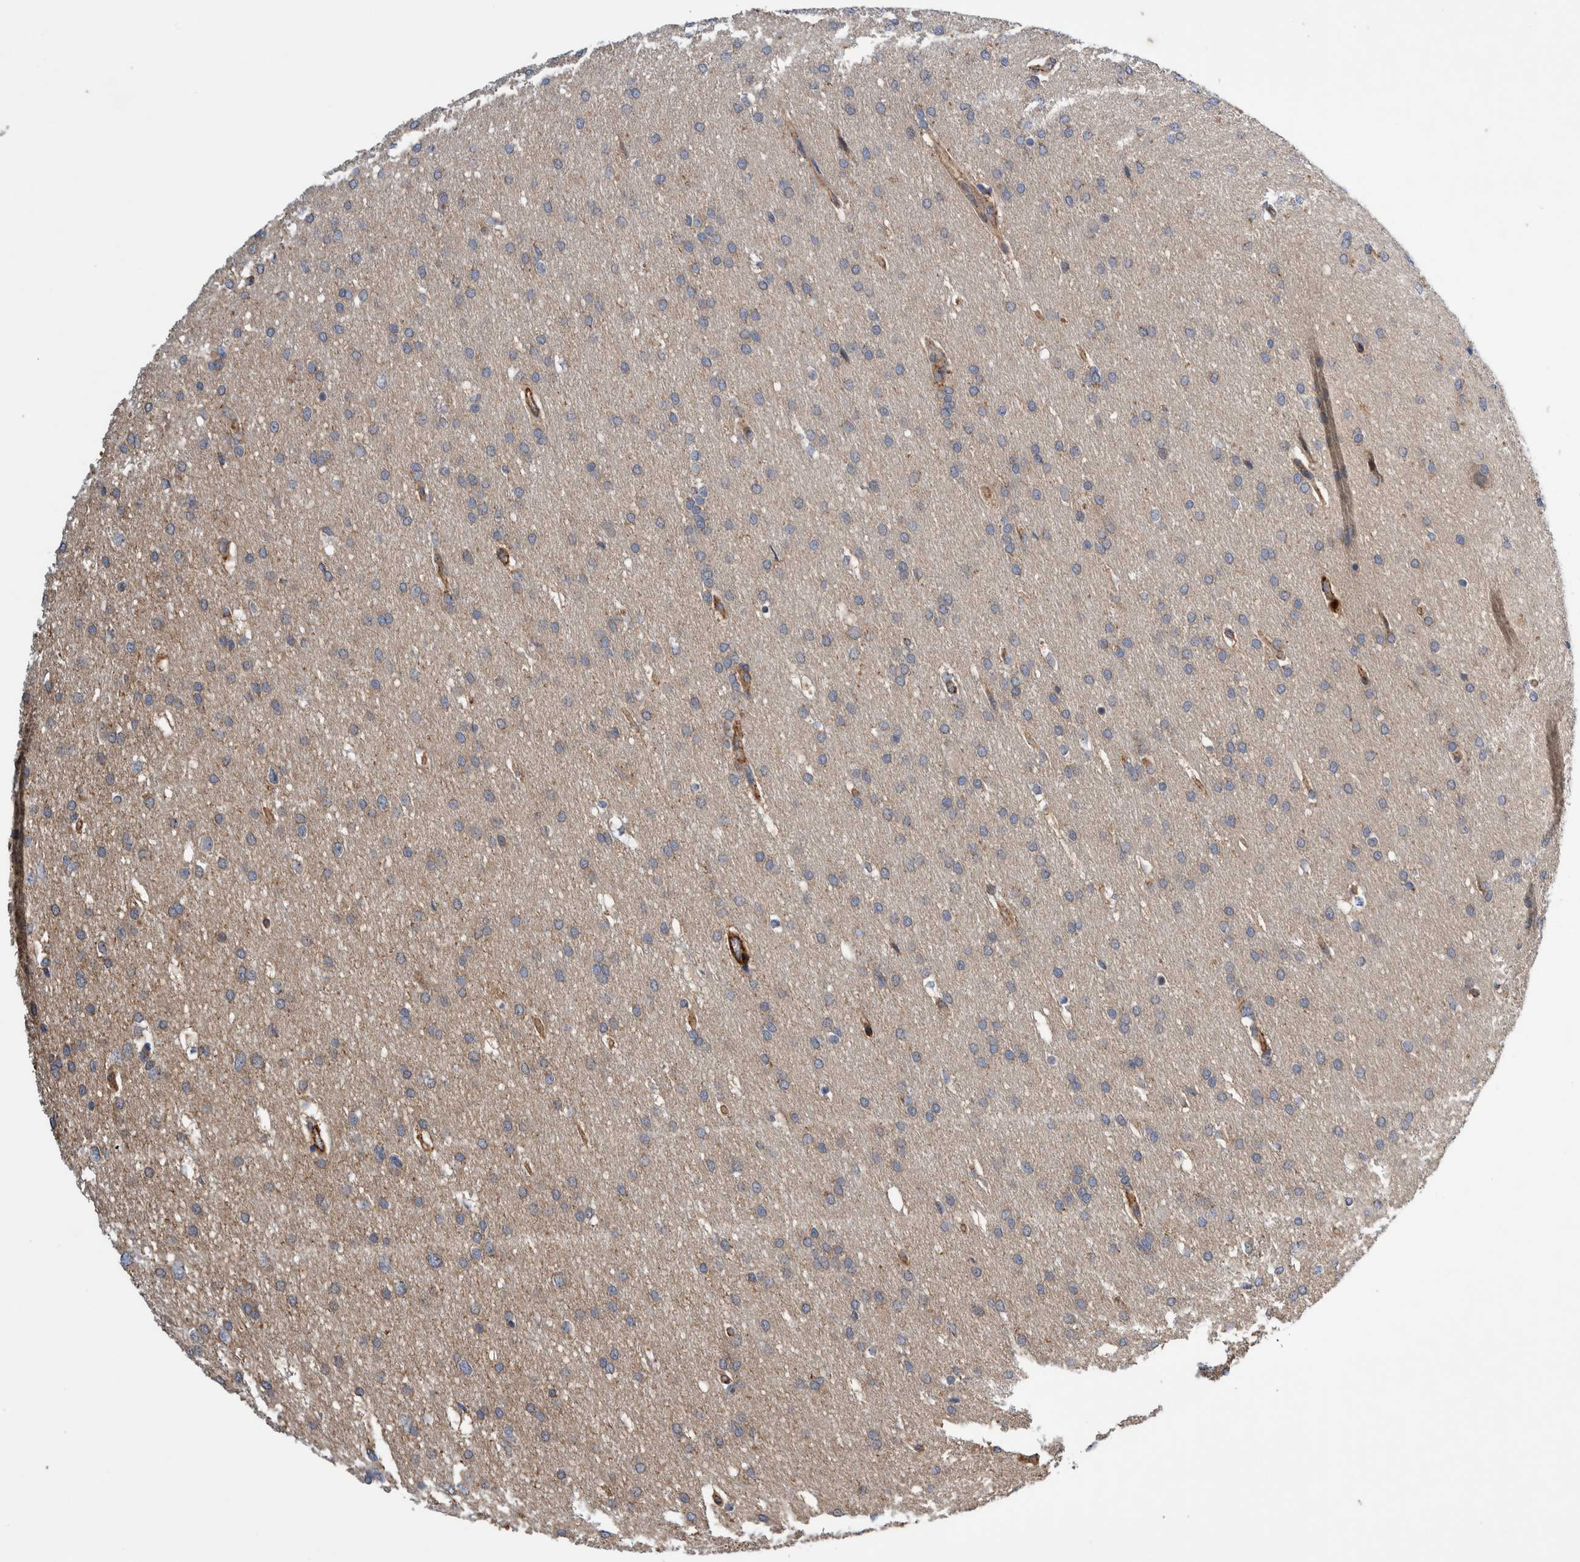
{"staining": {"intensity": "weak", "quantity": "<25%", "location": "cytoplasmic/membranous"}, "tissue": "glioma", "cell_type": "Tumor cells", "image_type": "cancer", "snomed": [{"axis": "morphology", "description": "Glioma, malignant, Low grade"}, {"axis": "topography", "description": "Brain"}], "caption": "Immunohistochemistry micrograph of human low-grade glioma (malignant) stained for a protein (brown), which shows no staining in tumor cells.", "gene": "PIK3R6", "patient": {"sex": "female", "age": 37}}